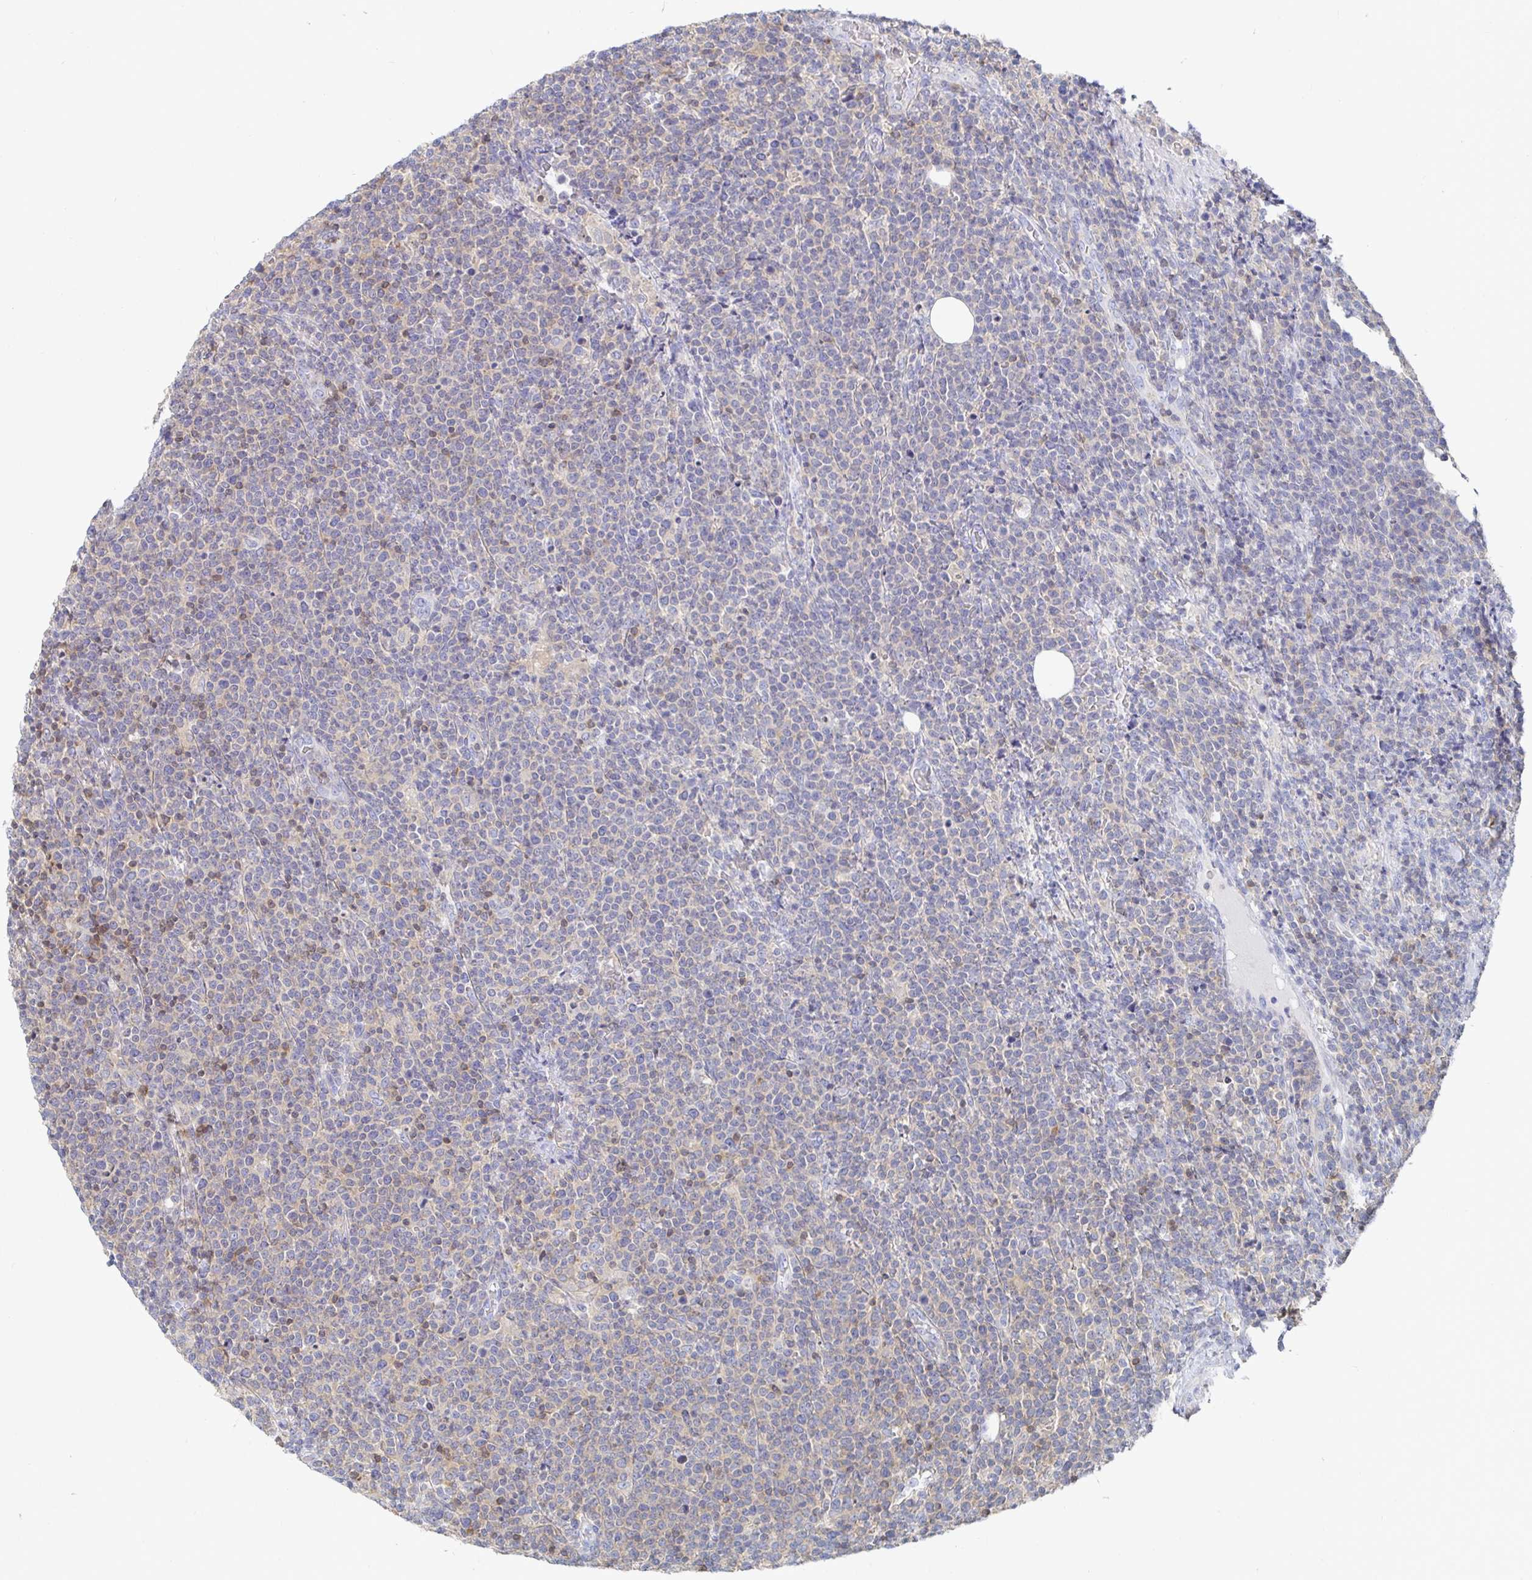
{"staining": {"intensity": "negative", "quantity": "none", "location": "none"}, "tissue": "lymphoma", "cell_type": "Tumor cells", "image_type": "cancer", "snomed": [{"axis": "morphology", "description": "Malignant lymphoma, non-Hodgkin's type, High grade"}, {"axis": "topography", "description": "Lymph node"}], "caption": "Tumor cells are negative for brown protein staining in high-grade malignant lymphoma, non-Hodgkin's type.", "gene": "PIK3CD", "patient": {"sex": "male", "age": 61}}